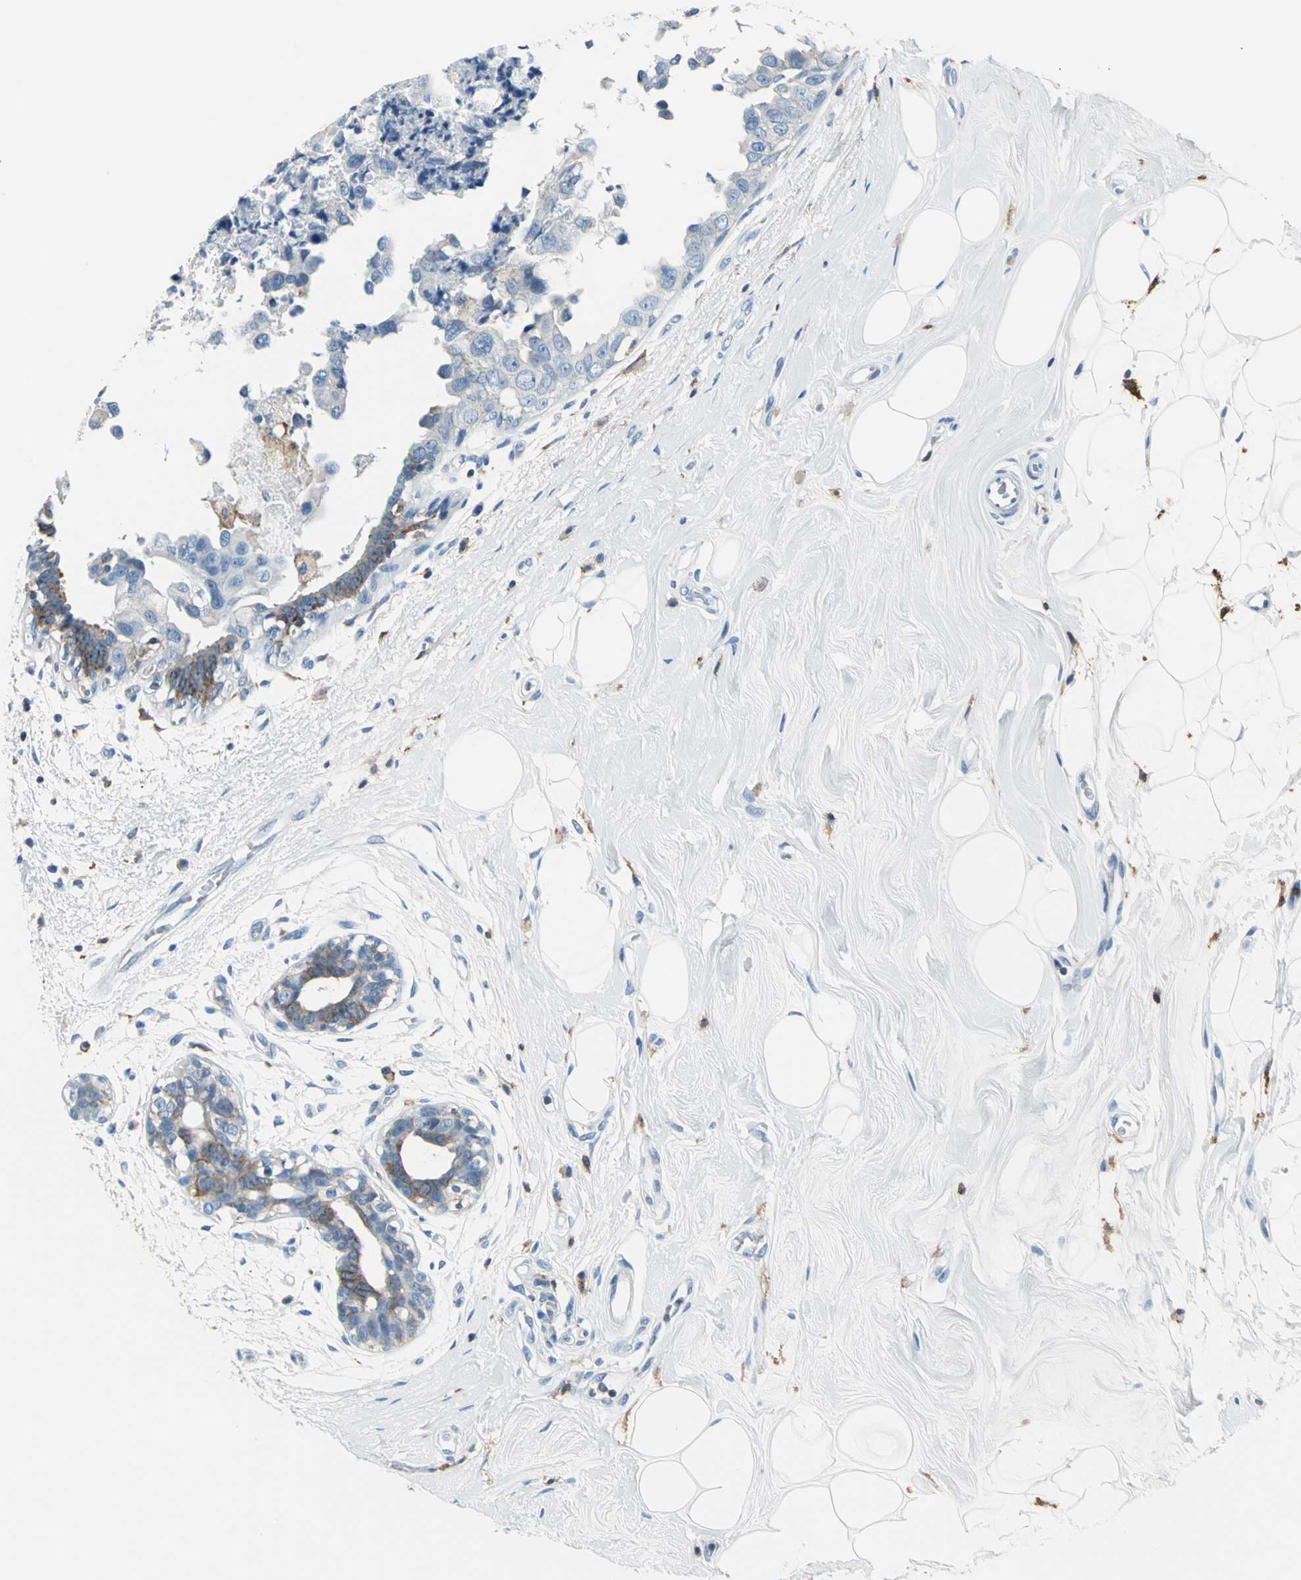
{"staining": {"intensity": "weak", "quantity": "25%-75%", "location": "cytoplasmic/membranous"}, "tissue": "breast cancer", "cell_type": "Tumor cells", "image_type": "cancer", "snomed": [{"axis": "morphology", "description": "Duct carcinoma"}, {"axis": "topography", "description": "Breast"}], "caption": "An image of human intraductal carcinoma (breast) stained for a protein shows weak cytoplasmic/membranous brown staining in tumor cells.", "gene": "IQGAP2", "patient": {"sex": "female", "age": 40}}